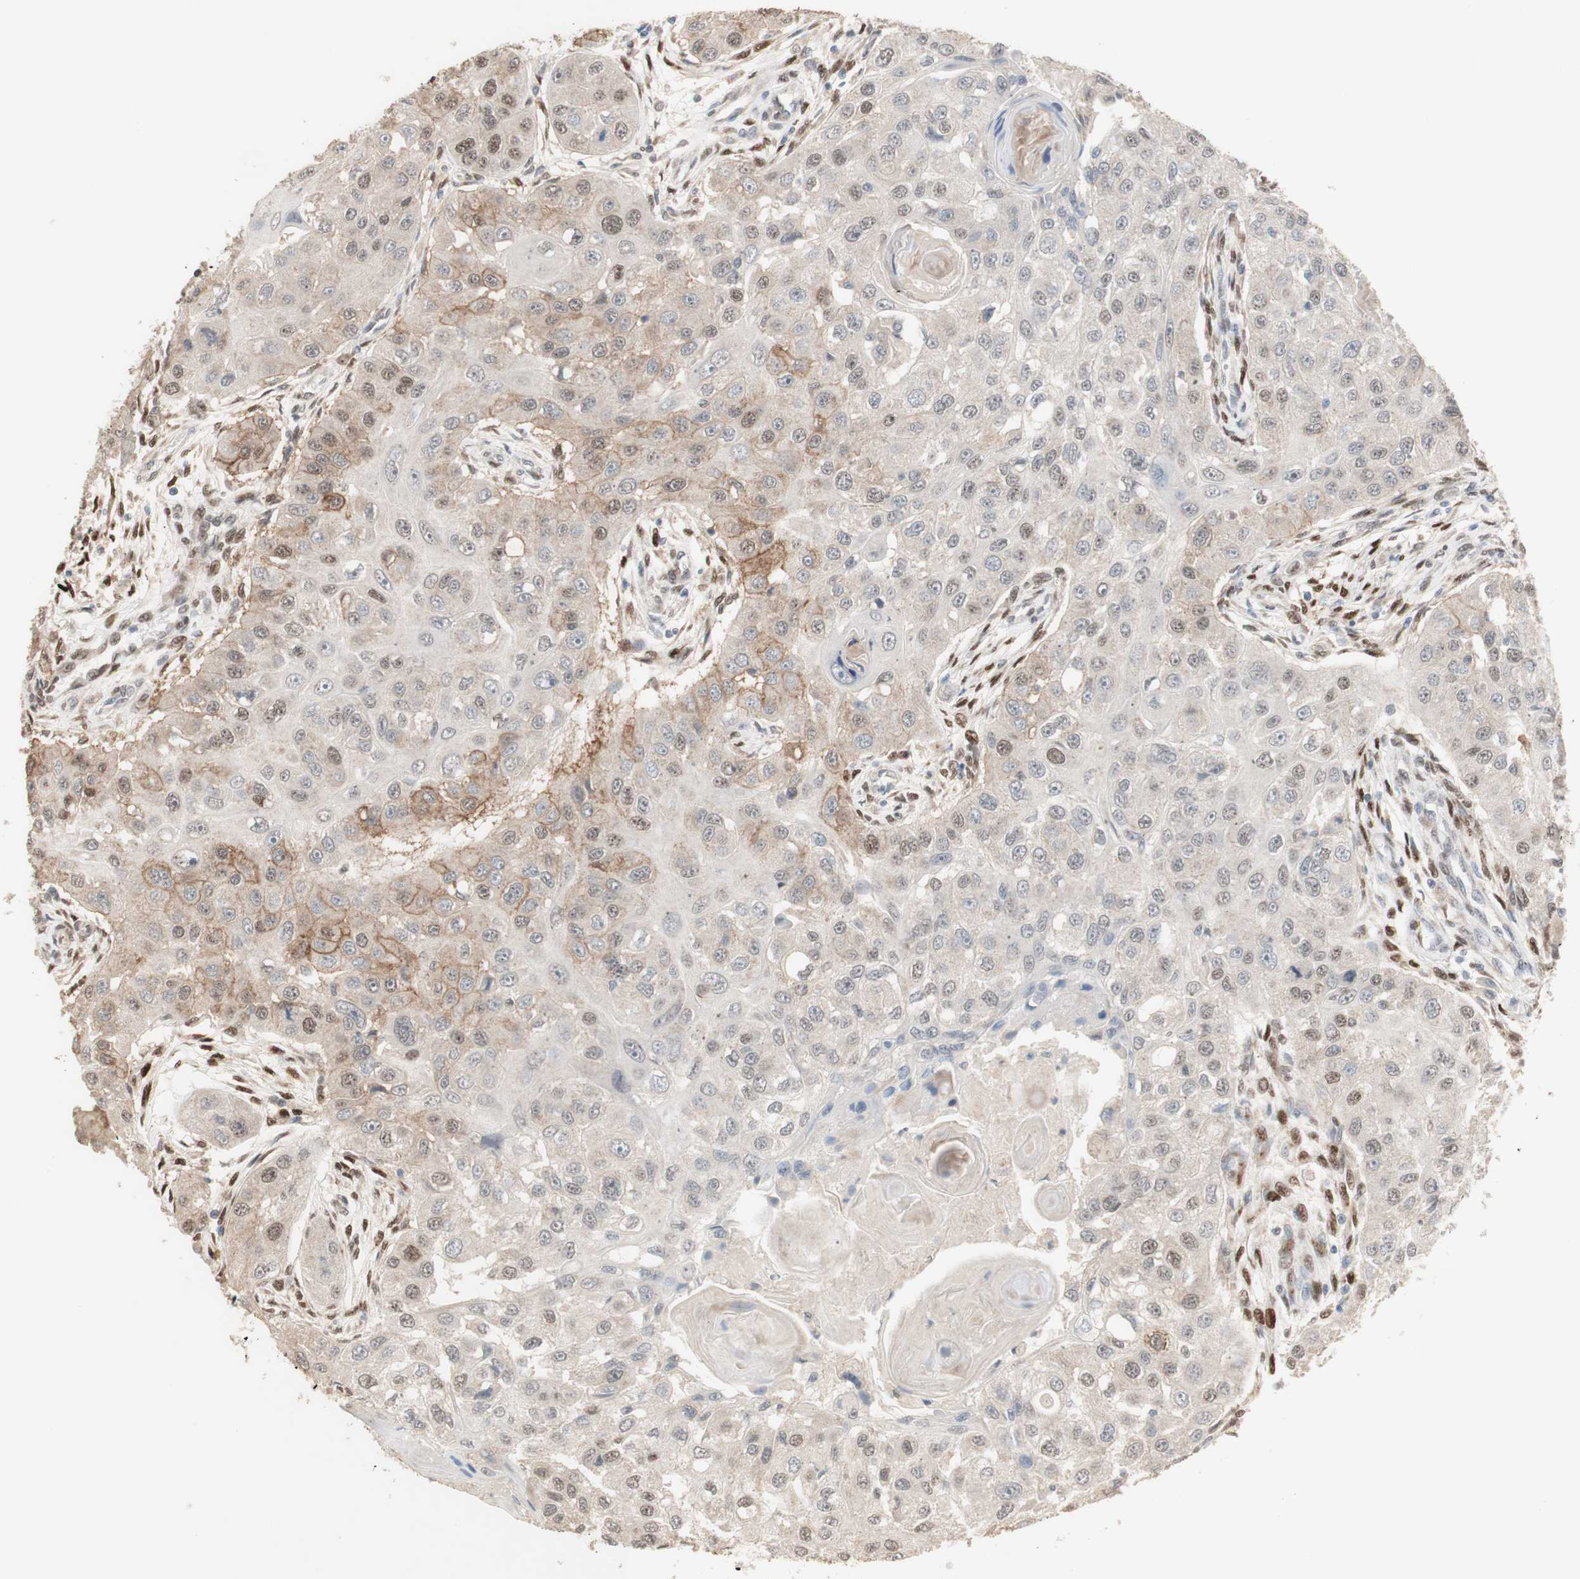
{"staining": {"intensity": "moderate", "quantity": "<25%", "location": "cytoplasmic/membranous"}, "tissue": "head and neck cancer", "cell_type": "Tumor cells", "image_type": "cancer", "snomed": [{"axis": "morphology", "description": "Normal tissue, NOS"}, {"axis": "morphology", "description": "Squamous cell carcinoma, NOS"}, {"axis": "topography", "description": "Skeletal muscle"}, {"axis": "topography", "description": "Head-Neck"}], "caption": "A brown stain shows moderate cytoplasmic/membranous positivity of a protein in squamous cell carcinoma (head and neck) tumor cells.", "gene": "FOXP1", "patient": {"sex": "male", "age": 51}}